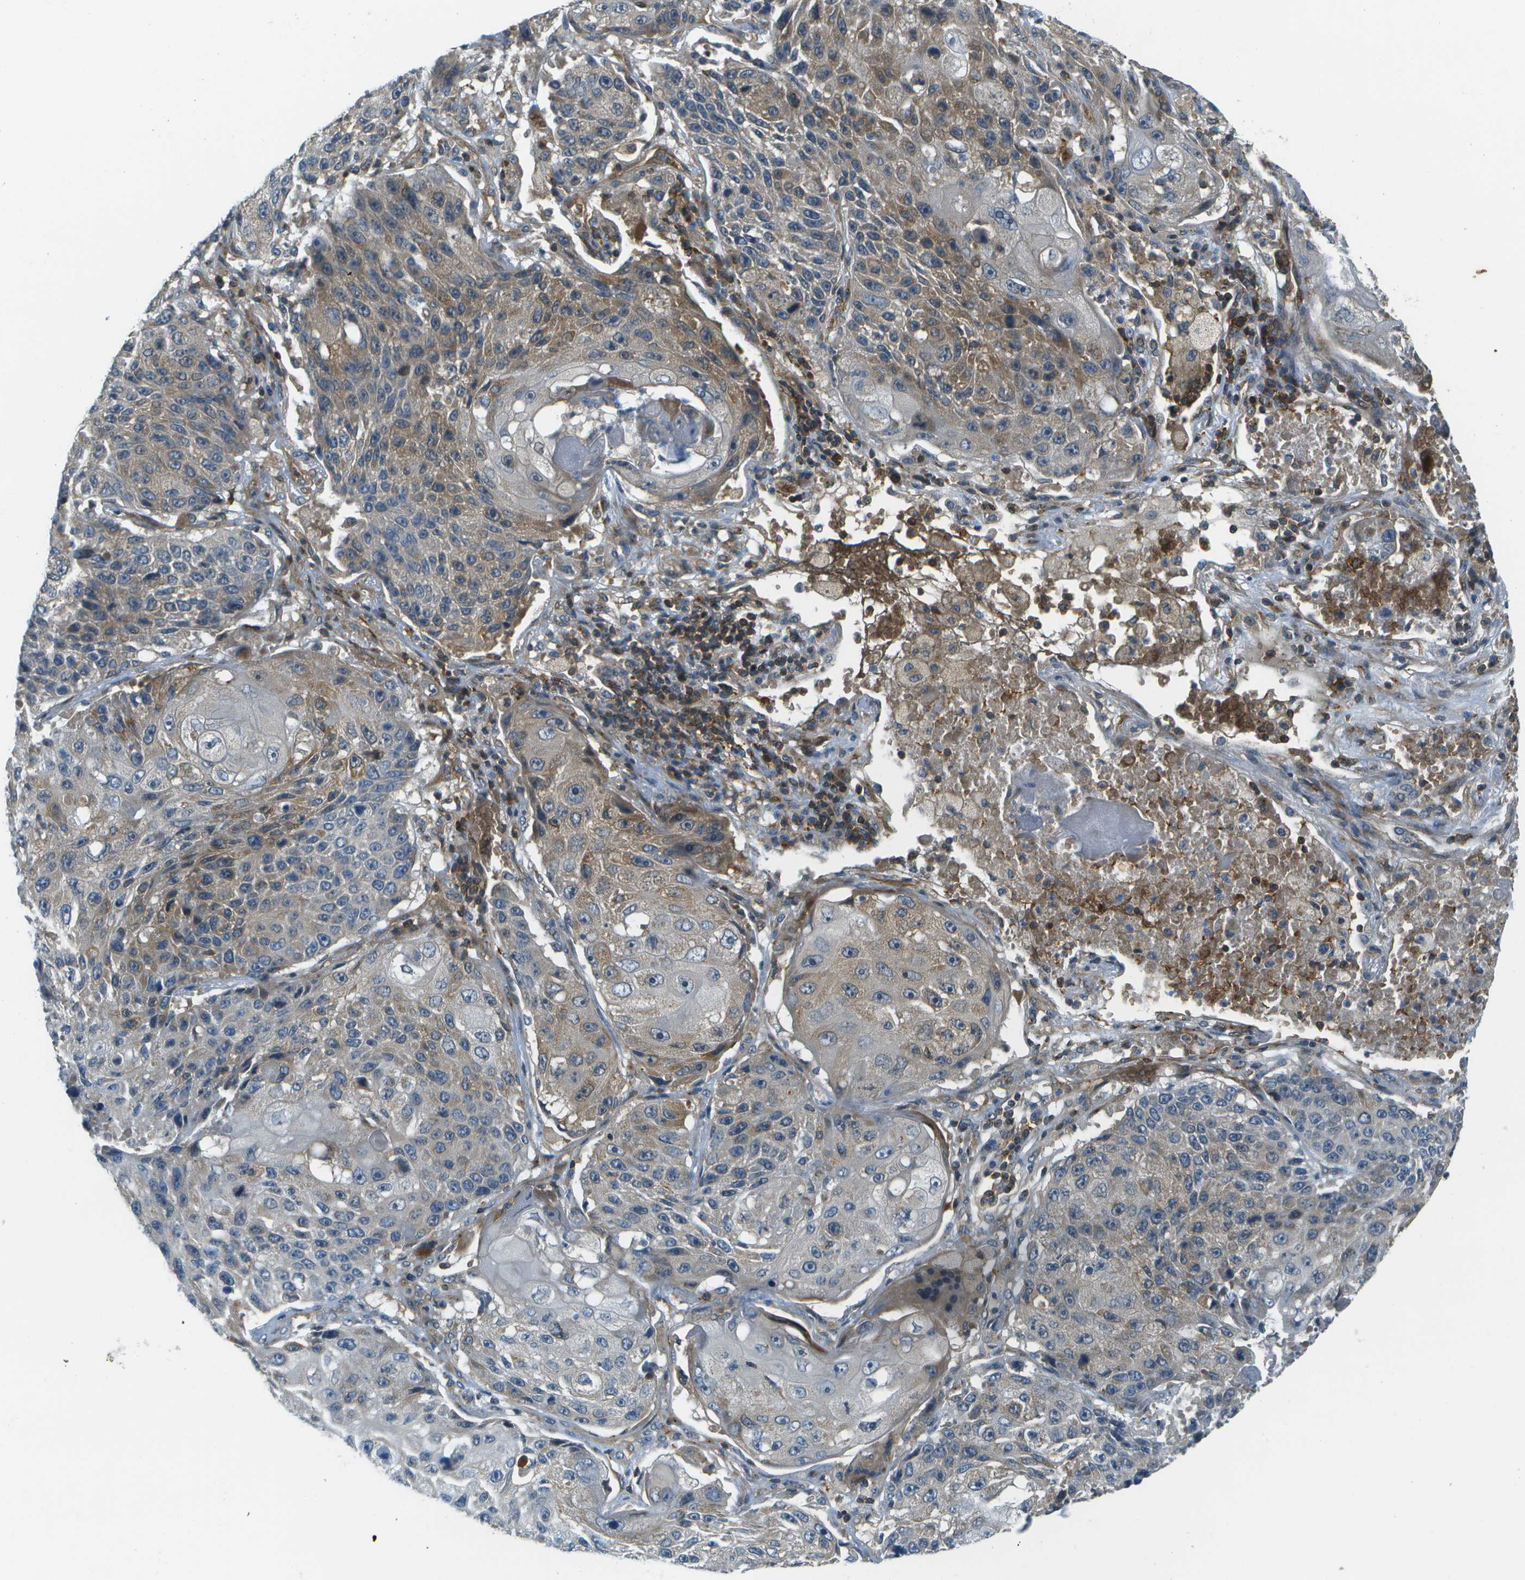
{"staining": {"intensity": "weak", "quantity": "25%-75%", "location": "cytoplasmic/membranous"}, "tissue": "lung cancer", "cell_type": "Tumor cells", "image_type": "cancer", "snomed": [{"axis": "morphology", "description": "Squamous cell carcinoma, NOS"}, {"axis": "topography", "description": "Lung"}], "caption": "Protein expression analysis of human lung squamous cell carcinoma reveals weak cytoplasmic/membranous expression in about 25%-75% of tumor cells.", "gene": "CTIF", "patient": {"sex": "male", "age": 61}}